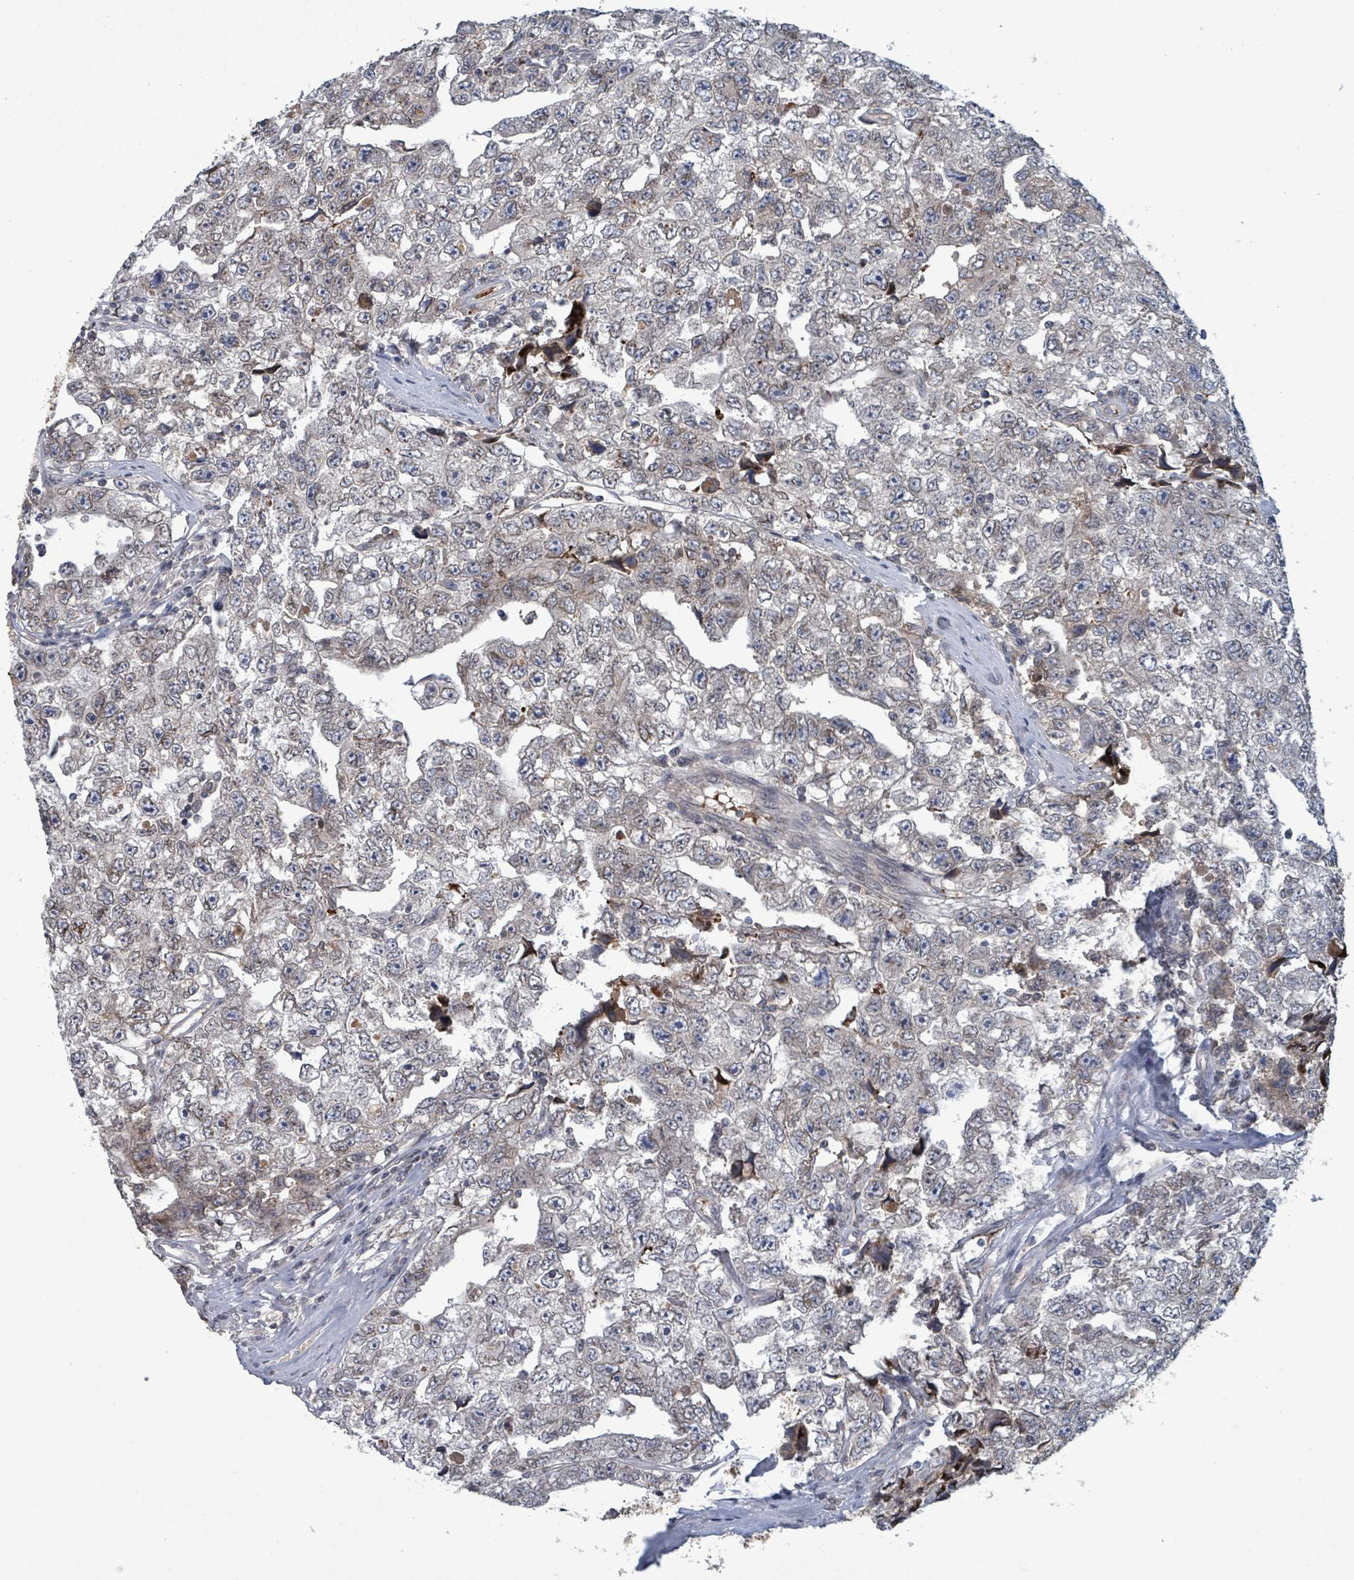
{"staining": {"intensity": "negative", "quantity": "none", "location": "none"}, "tissue": "testis cancer", "cell_type": "Tumor cells", "image_type": "cancer", "snomed": [{"axis": "morphology", "description": "Carcinoma, Embryonal, NOS"}, {"axis": "topography", "description": "Testis"}], "caption": "The image exhibits no significant staining in tumor cells of embryonal carcinoma (testis).", "gene": "GRM8", "patient": {"sex": "male", "age": 22}}